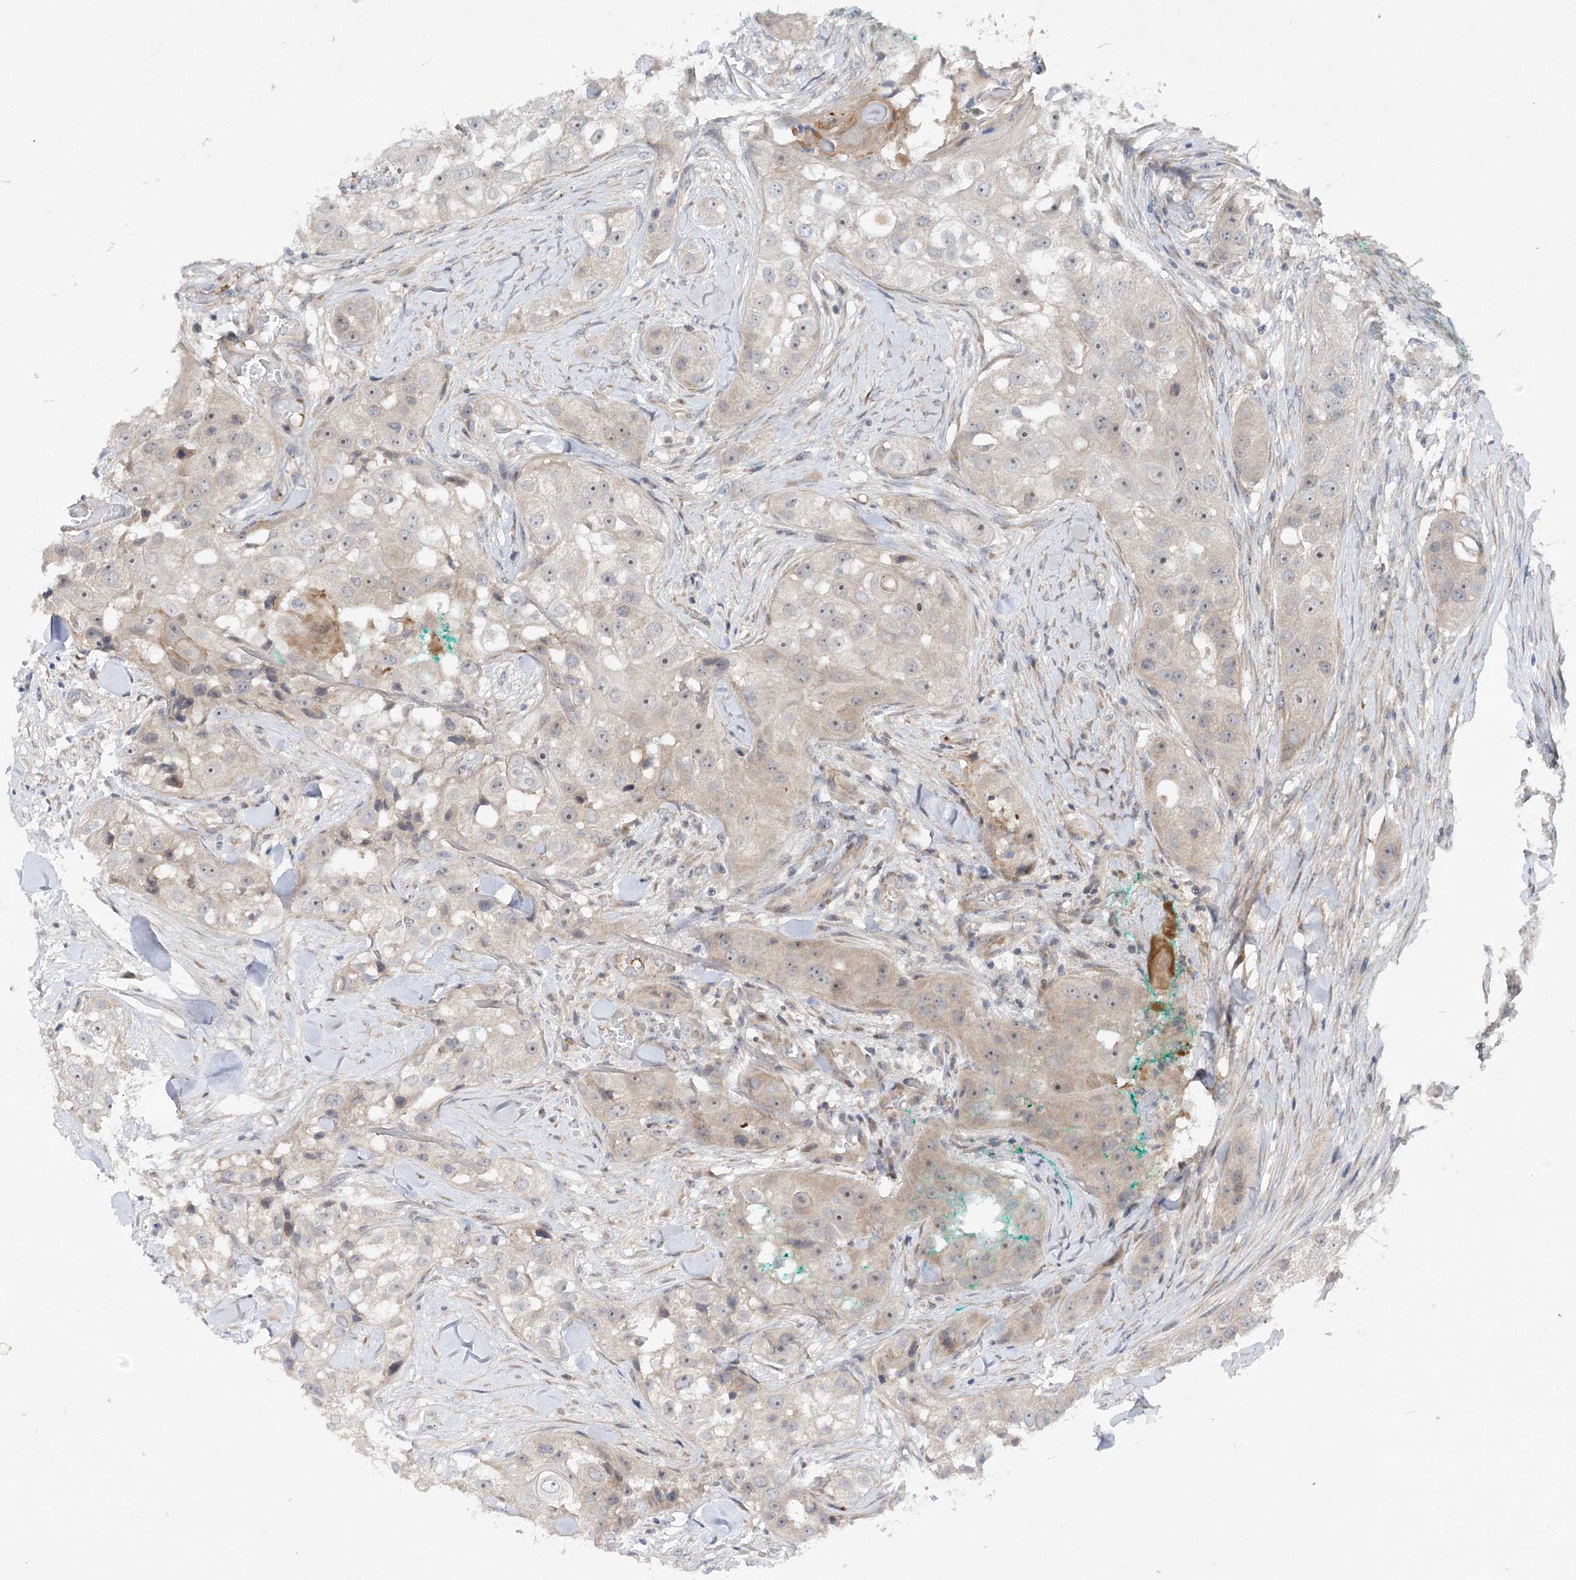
{"staining": {"intensity": "weak", "quantity": "<25%", "location": "cytoplasmic/membranous,nuclear"}, "tissue": "head and neck cancer", "cell_type": "Tumor cells", "image_type": "cancer", "snomed": [{"axis": "morphology", "description": "Normal tissue, NOS"}, {"axis": "morphology", "description": "Squamous cell carcinoma, NOS"}, {"axis": "topography", "description": "Skeletal muscle"}, {"axis": "topography", "description": "Head-Neck"}], "caption": "An immunohistochemistry histopathology image of squamous cell carcinoma (head and neck) is shown. There is no staining in tumor cells of squamous cell carcinoma (head and neck).", "gene": "FGF19", "patient": {"sex": "male", "age": 51}}